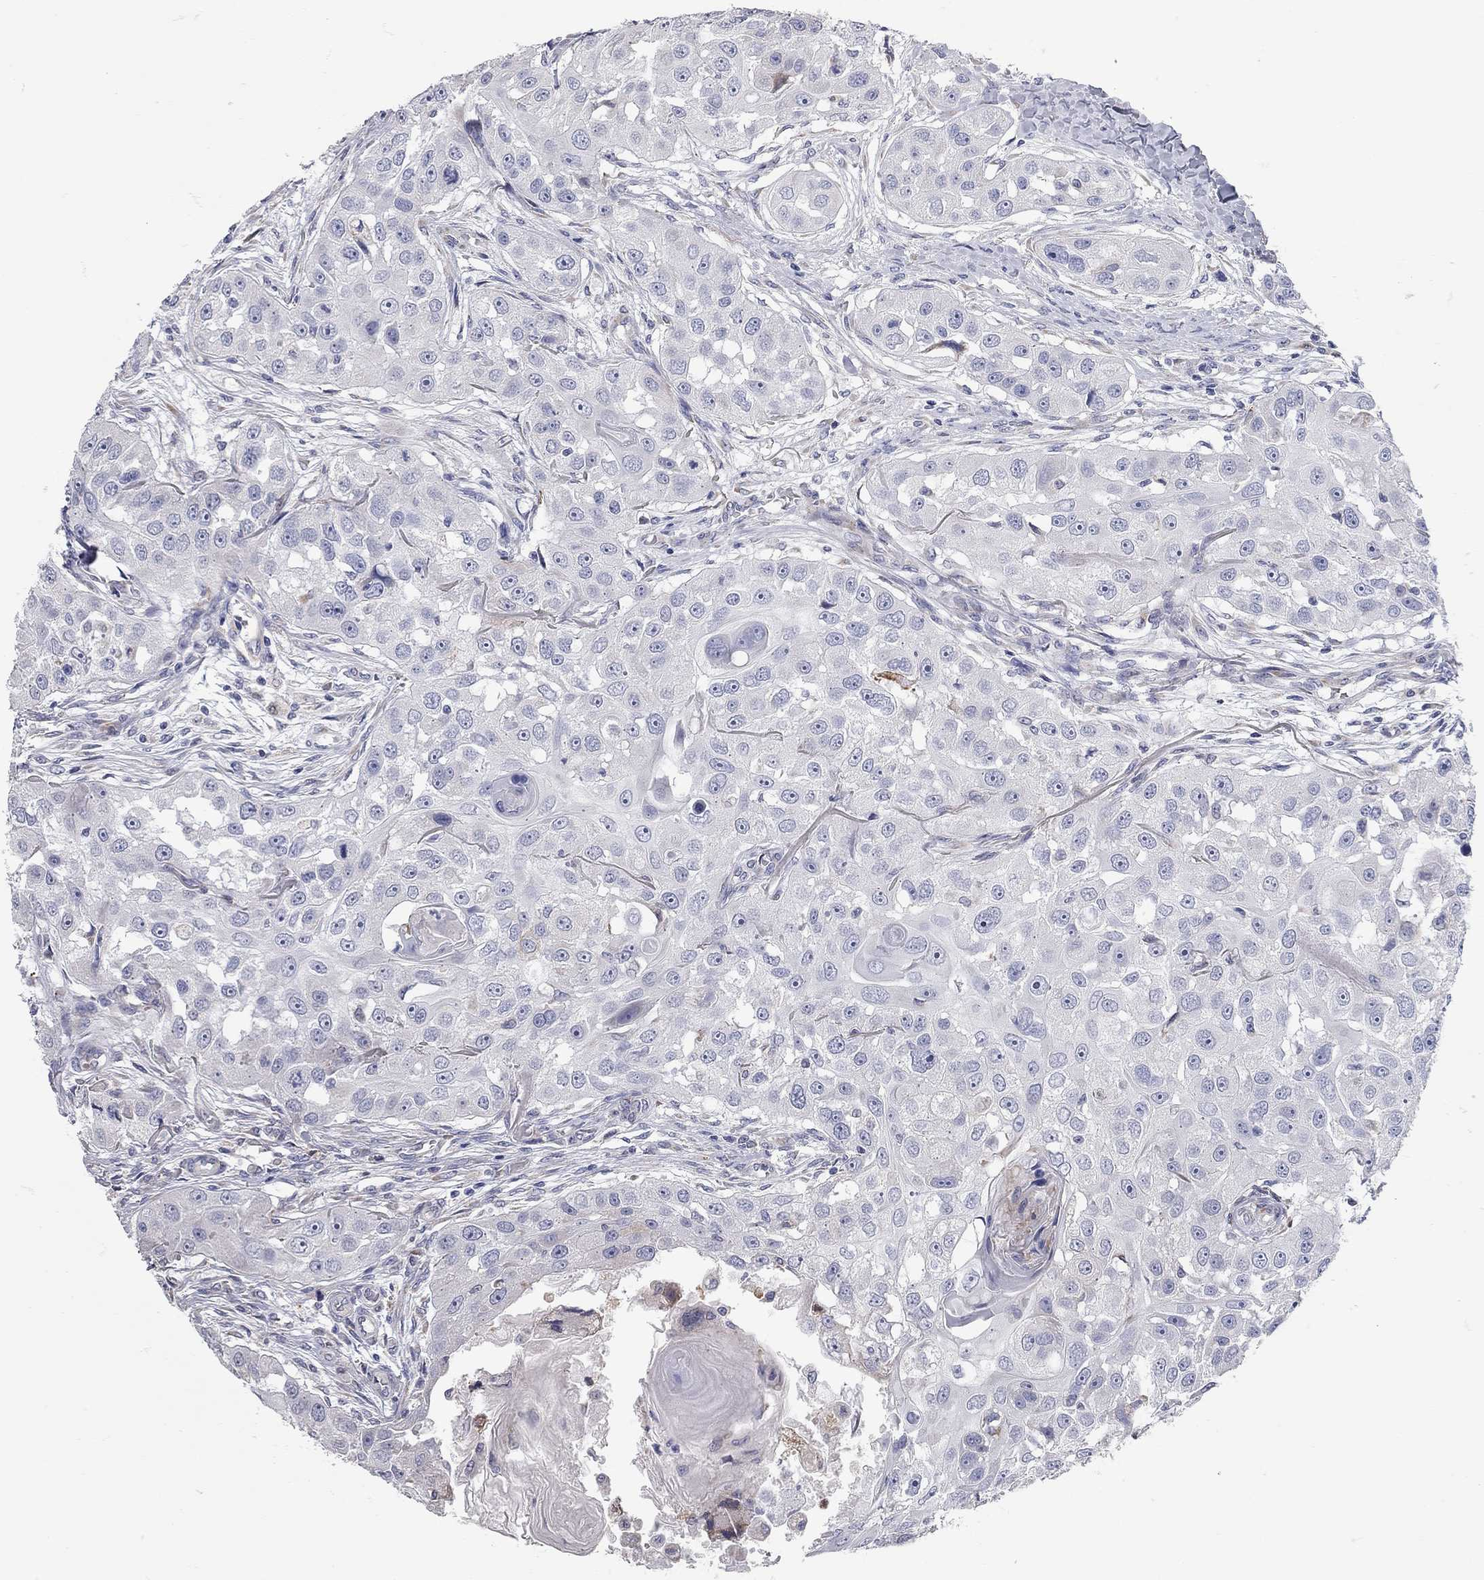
{"staining": {"intensity": "negative", "quantity": "none", "location": "none"}, "tissue": "head and neck cancer", "cell_type": "Tumor cells", "image_type": "cancer", "snomed": [{"axis": "morphology", "description": "Squamous cell carcinoma, NOS"}, {"axis": "topography", "description": "Head-Neck"}], "caption": "Tumor cells are negative for brown protein staining in squamous cell carcinoma (head and neck). (DAB immunohistochemistry with hematoxylin counter stain).", "gene": "XAGE2", "patient": {"sex": "male", "age": 51}}